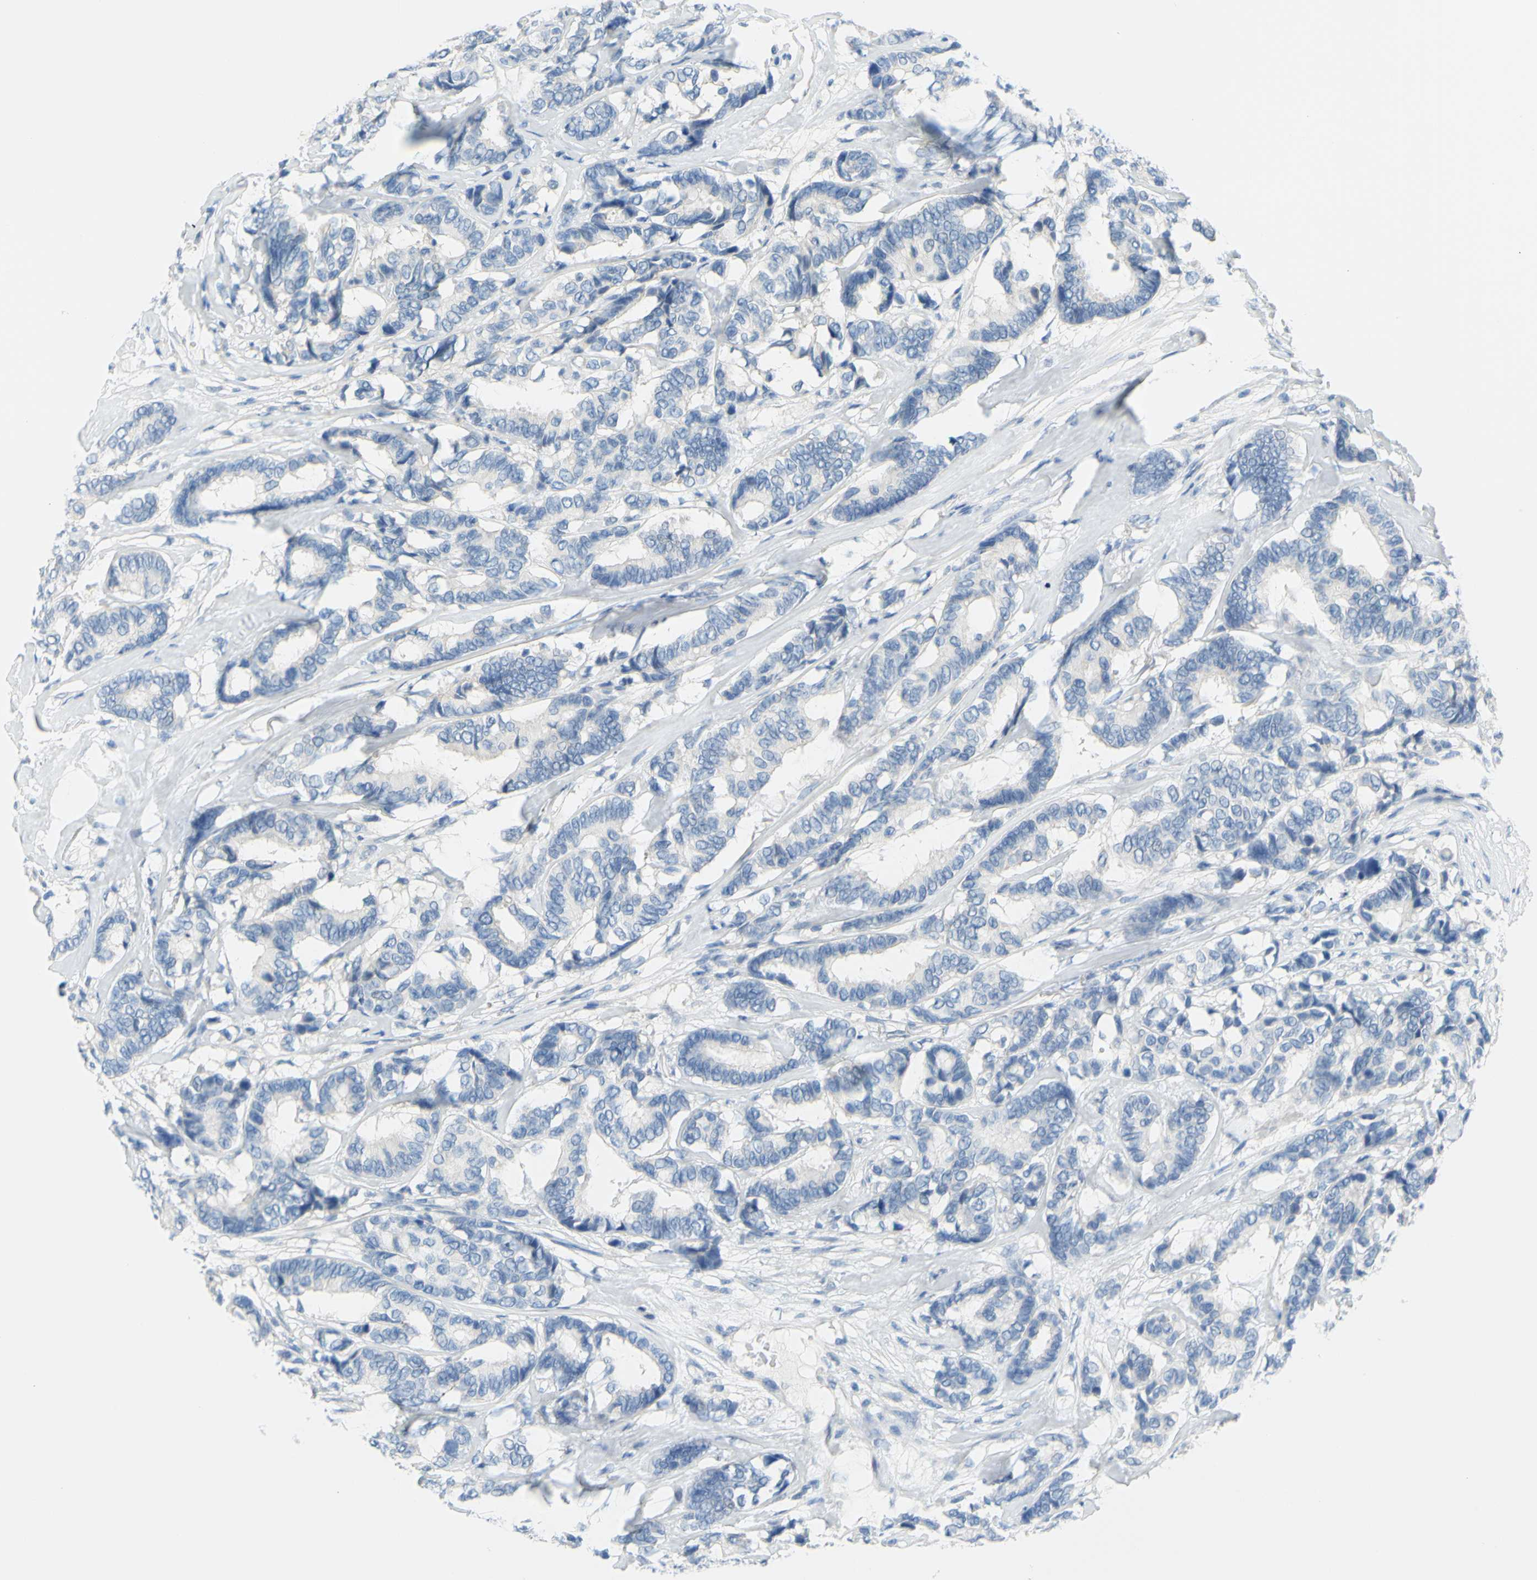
{"staining": {"intensity": "negative", "quantity": "none", "location": "none"}, "tissue": "breast cancer", "cell_type": "Tumor cells", "image_type": "cancer", "snomed": [{"axis": "morphology", "description": "Duct carcinoma"}, {"axis": "topography", "description": "Breast"}], "caption": "Tumor cells show no significant expression in breast cancer. (DAB (3,3'-diaminobenzidine) immunohistochemistry, high magnification).", "gene": "DCT", "patient": {"sex": "female", "age": 87}}